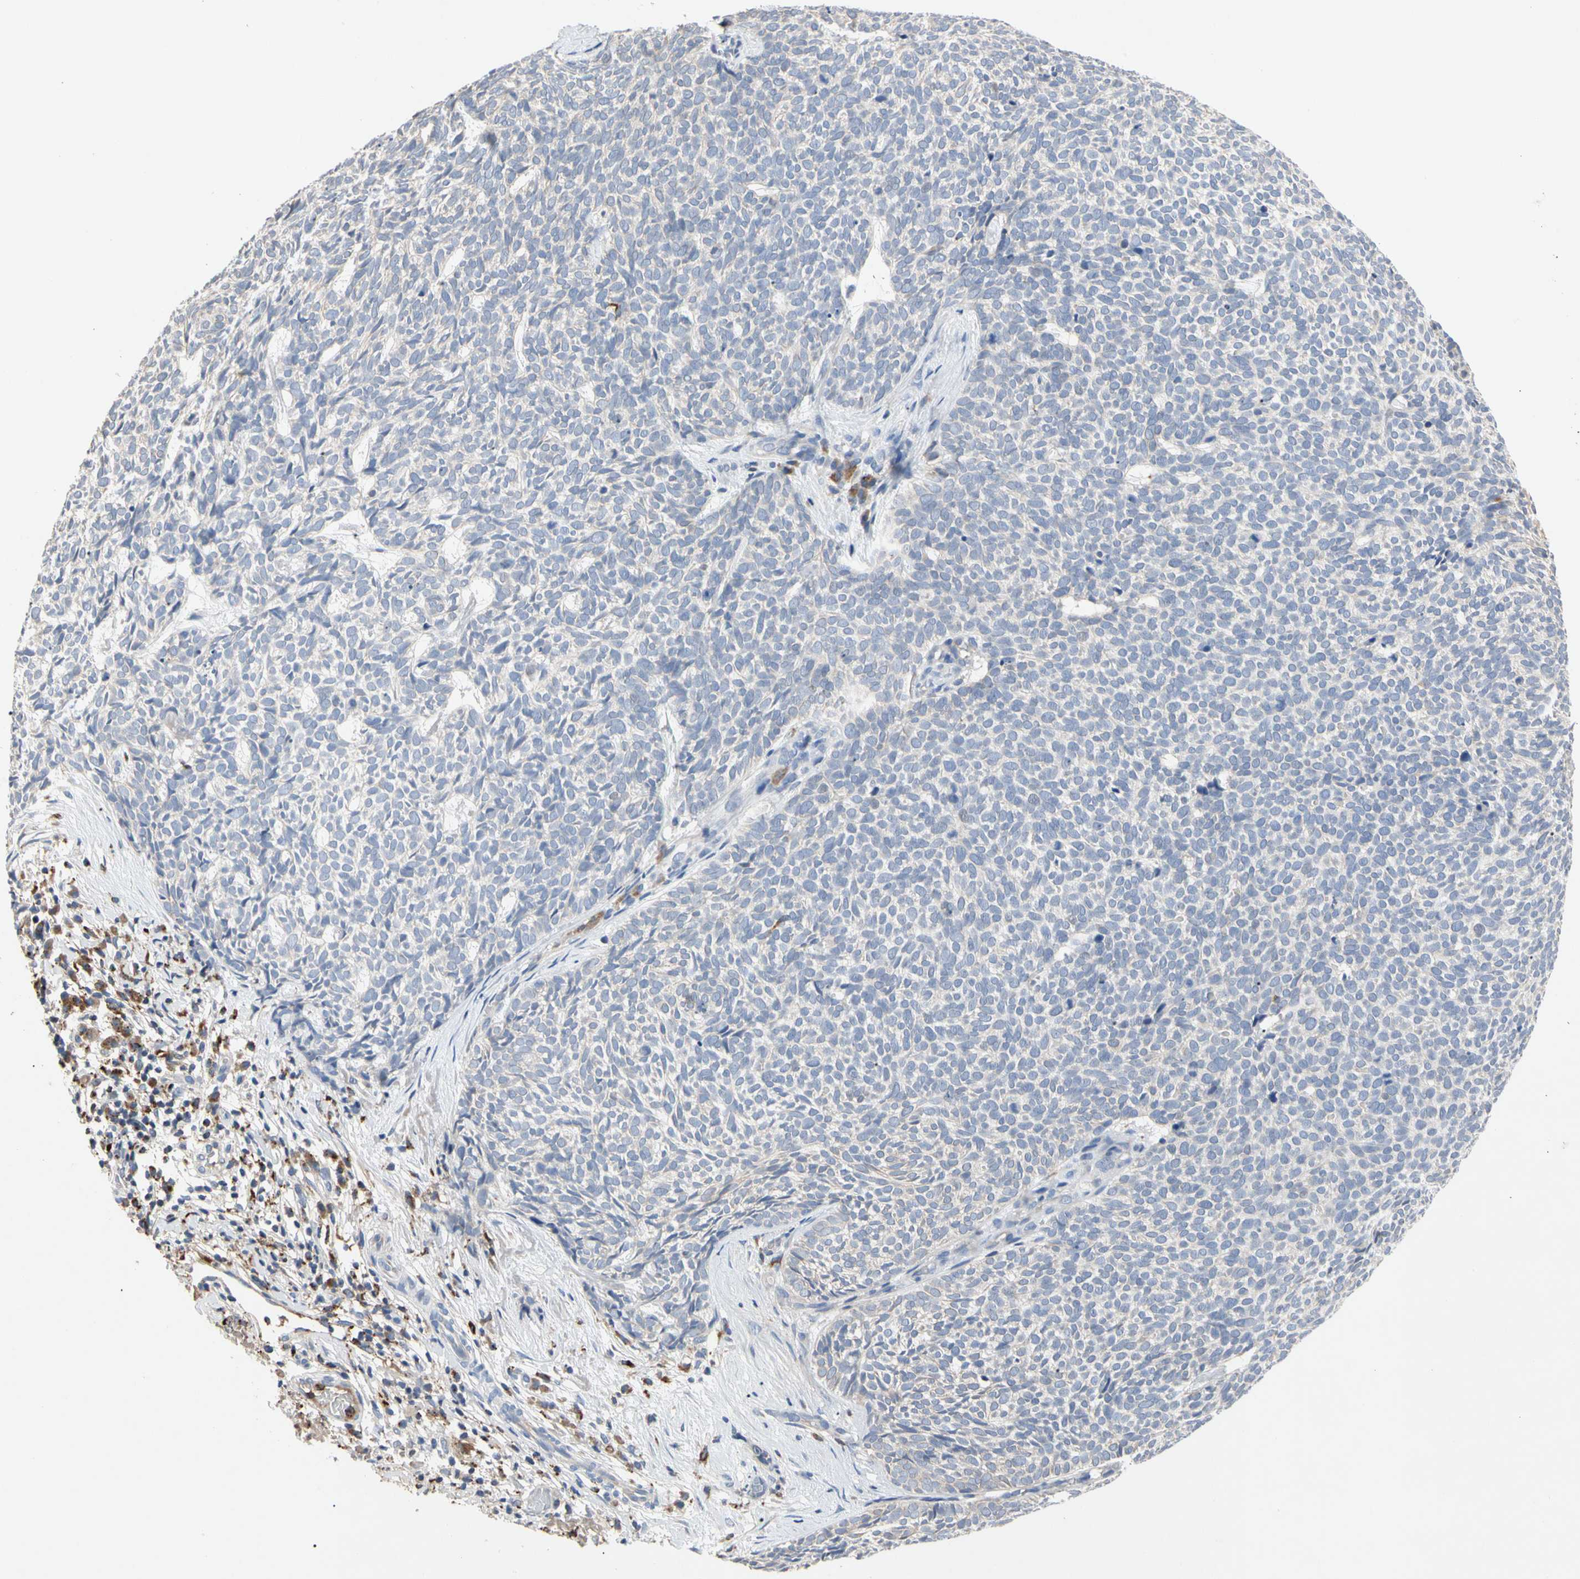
{"staining": {"intensity": "negative", "quantity": "none", "location": "none"}, "tissue": "skin cancer", "cell_type": "Tumor cells", "image_type": "cancer", "snomed": [{"axis": "morphology", "description": "Basal cell carcinoma"}, {"axis": "topography", "description": "Skin"}], "caption": "Tumor cells show no significant protein positivity in skin cancer. The staining is performed using DAB brown chromogen with nuclei counter-stained in using hematoxylin.", "gene": "ADA2", "patient": {"sex": "female", "age": 84}}